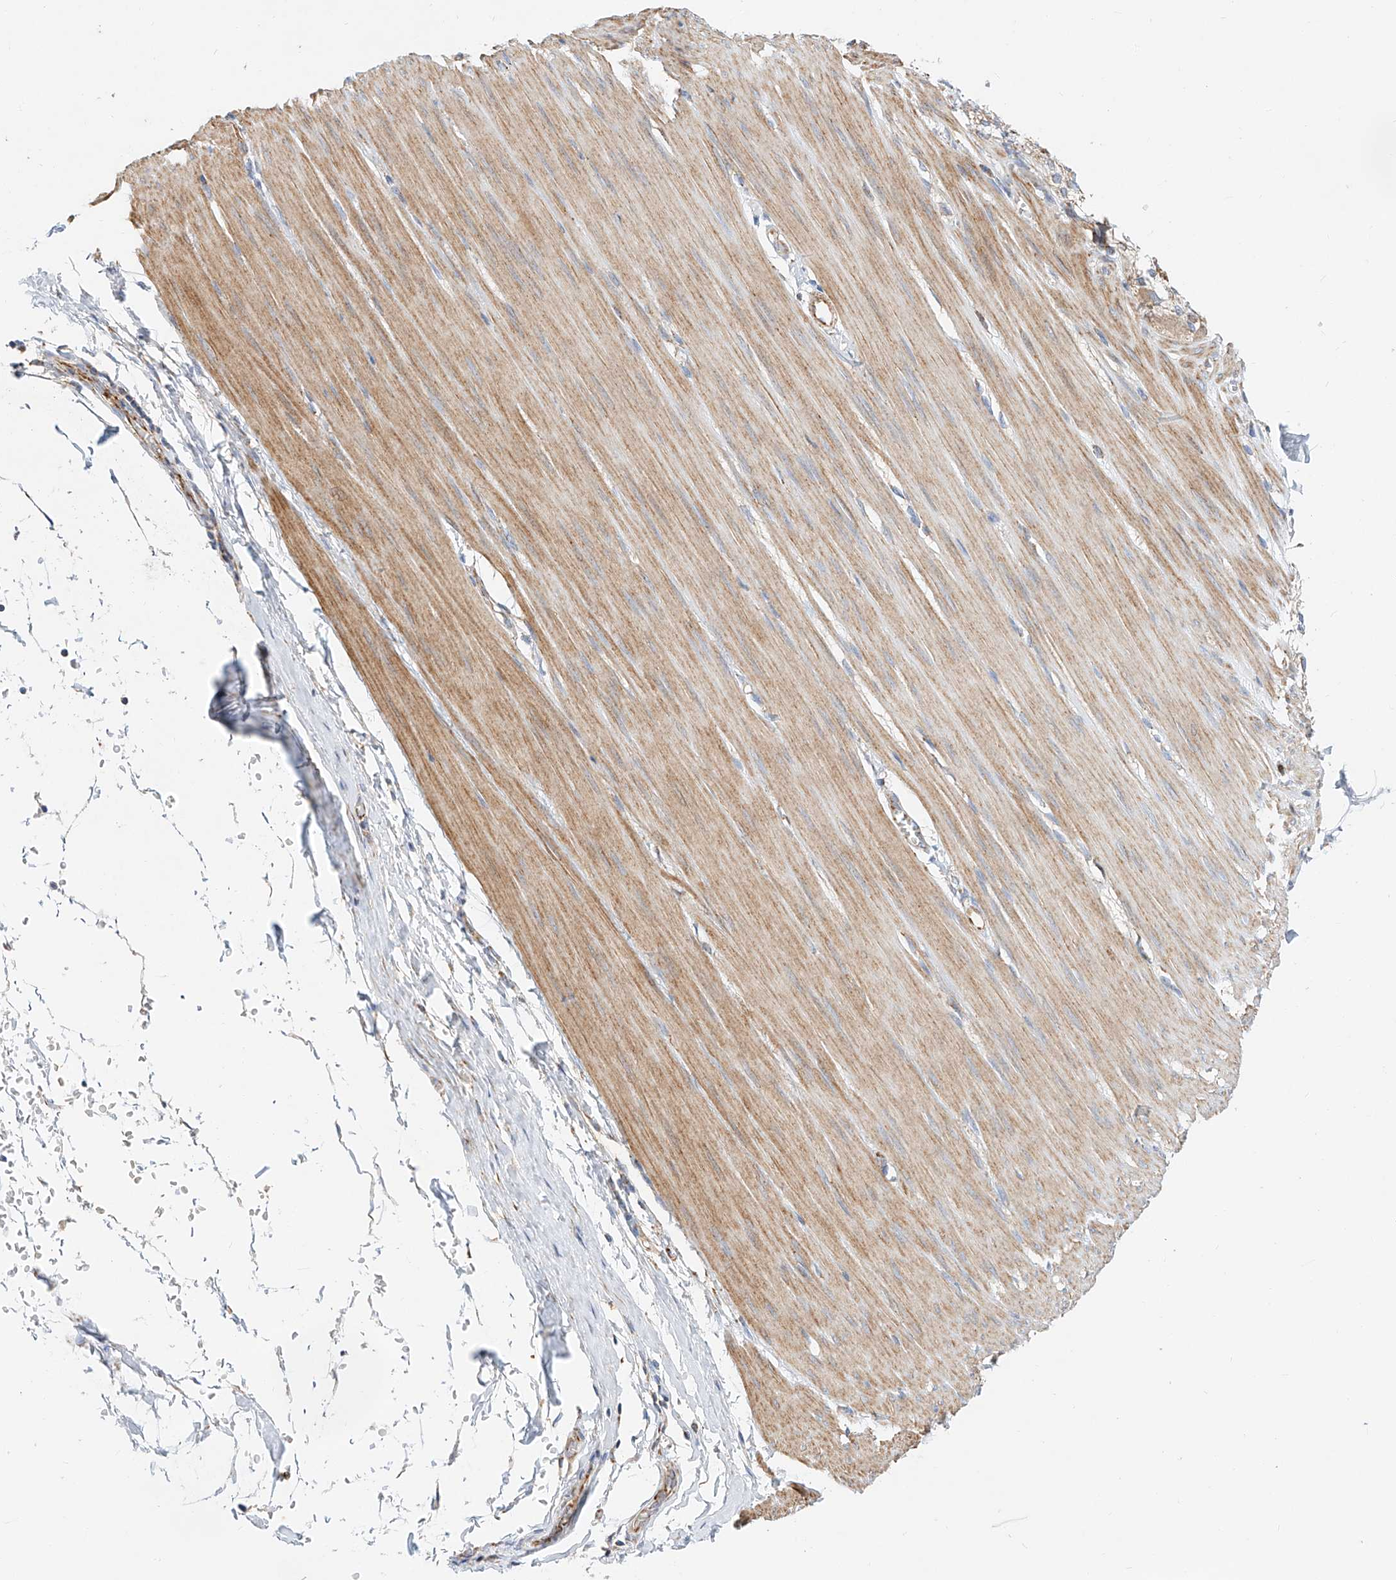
{"staining": {"intensity": "moderate", "quantity": ">75%", "location": "cytoplasmic/membranous"}, "tissue": "smooth muscle", "cell_type": "Smooth muscle cells", "image_type": "normal", "snomed": [{"axis": "morphology", "description": "Normal tissue, NOS"}, {"axis": "morphology", "description": "Adenocarcinoma, NOS"}, {"axis": "topography", "description": "Colon"}, {"axis": "topography", "description": "Peripheral nerve tissue"}], "caption": "Smooth muscle stained with DAB (3,3'-diaminobenzidine) IHC shows medium levels of moderate cytoplasmic/membranous positivity in about >75% of smooth muscle cells.", "gene": "CST9", "patient": {"sex": "male", "age": 14}}